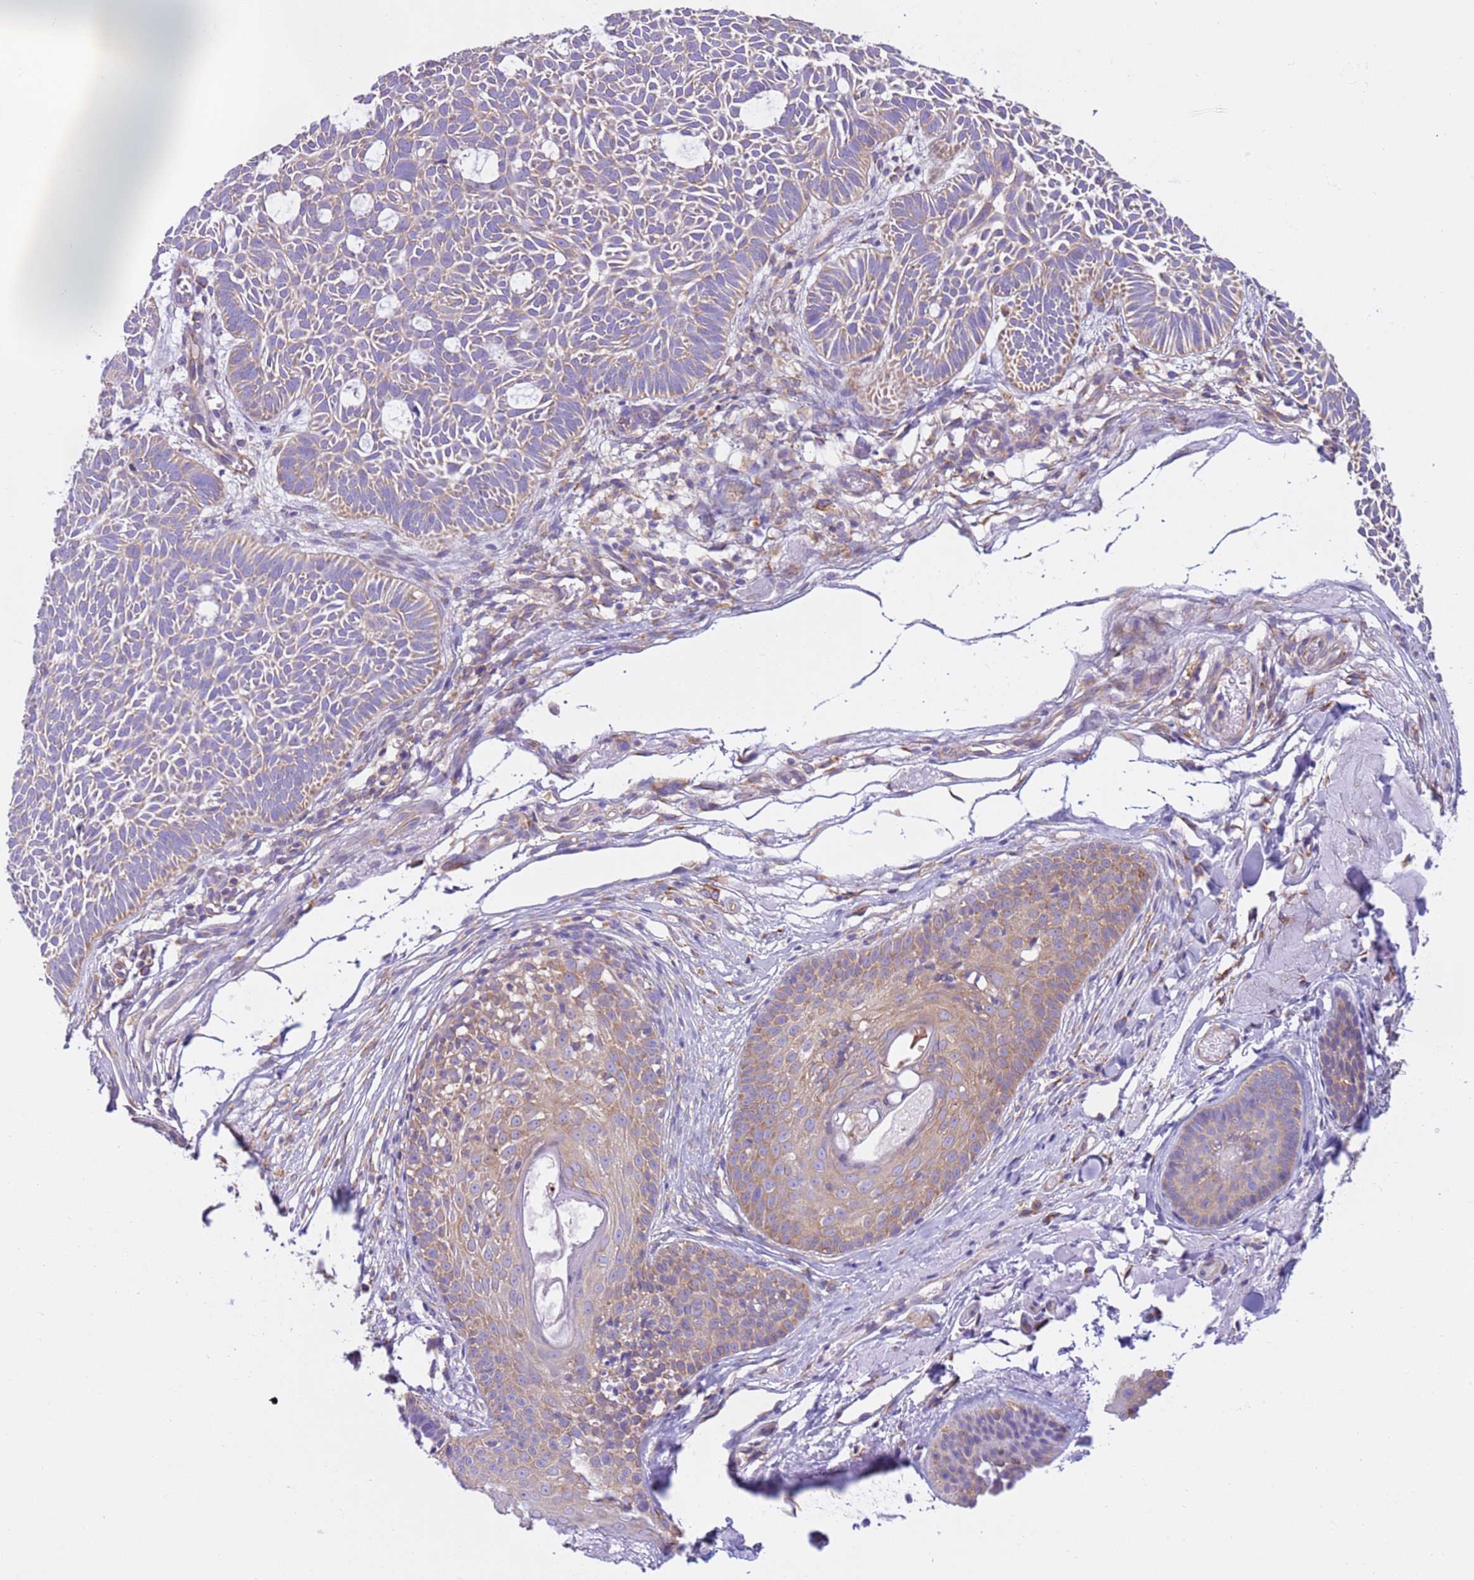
{"staining": {"intensity": "weak", "quantity": ">75%", "location": "cytoplasmic/membranous"}, "tissue": "skin cancer", "cell_type": "Tumor cells", "image_type": "cancer", "snomed": [{"axis": "morphology", "description": "Basal cell carcinoma"}, {"axis": "topography", "description": "Skin"}], "caption": "Weak cytoplasmic/membranous protein positivity is present in about >75% of tumor cells in skin cancer (basal cell carcinoma).", "gene": "VARS1", "patient": {"sex": "male", "age": 69}}